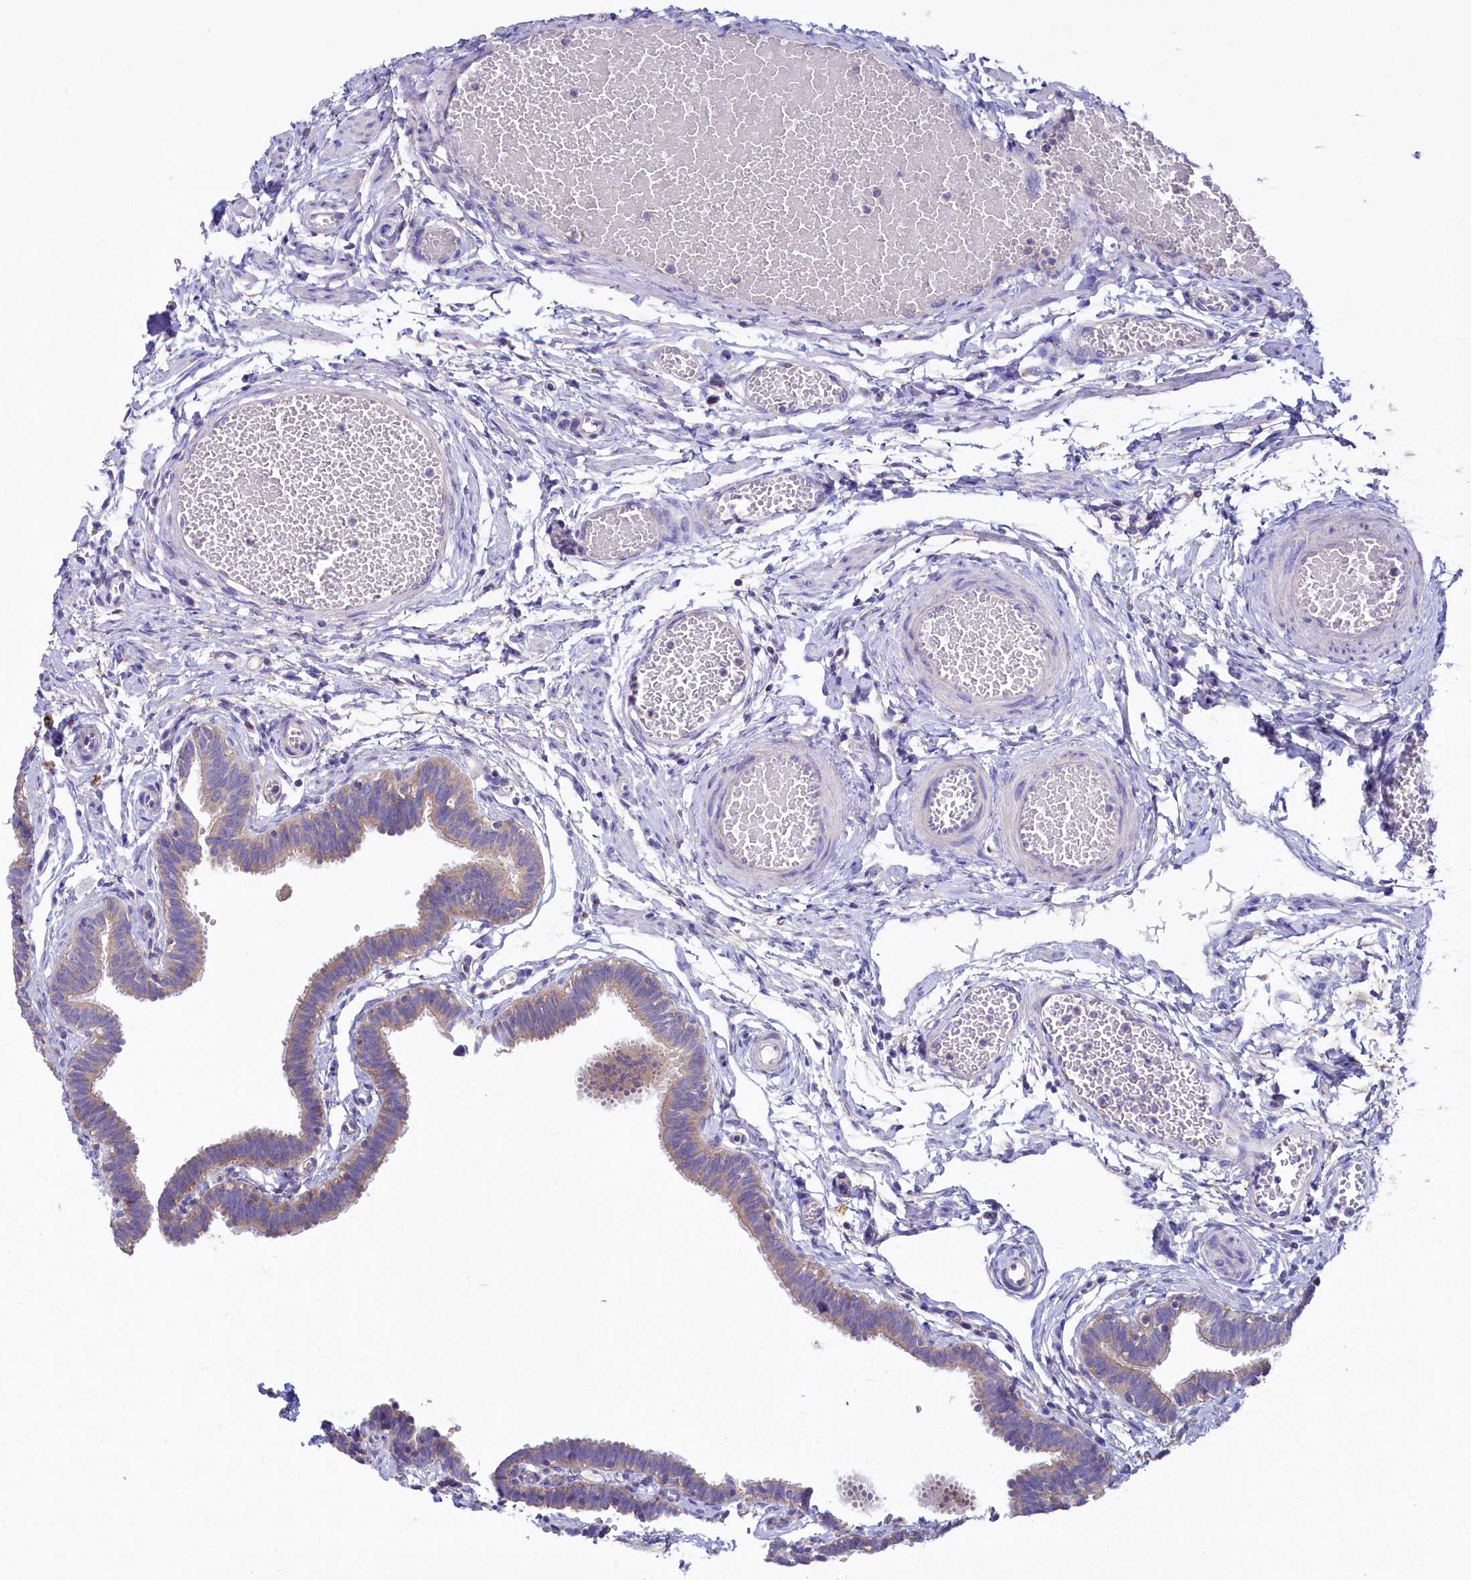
{"staining": {"intensity": "weak", "quantity": "25%-75%", "location": "cytoplasmic/membranous"}, "tissue": "fallopian tube", "cell_type": "Glandular cells", "image_type": "normal", "snomed": [{"axis": "morphology", "description": "Normal tissue, NOS"}, {"axis": "topography", "description": "Fallopian tube"}, {"axis": "topography", "description": "Ovary"}], "caption": "The histopathology image shows a brown stain indicating the presence of a protein in the cytoplasmic/membranous of glandular cells in fallopian tube.", "gene": "VPS26B", "patient": {"sex": "female", "age": 23}}